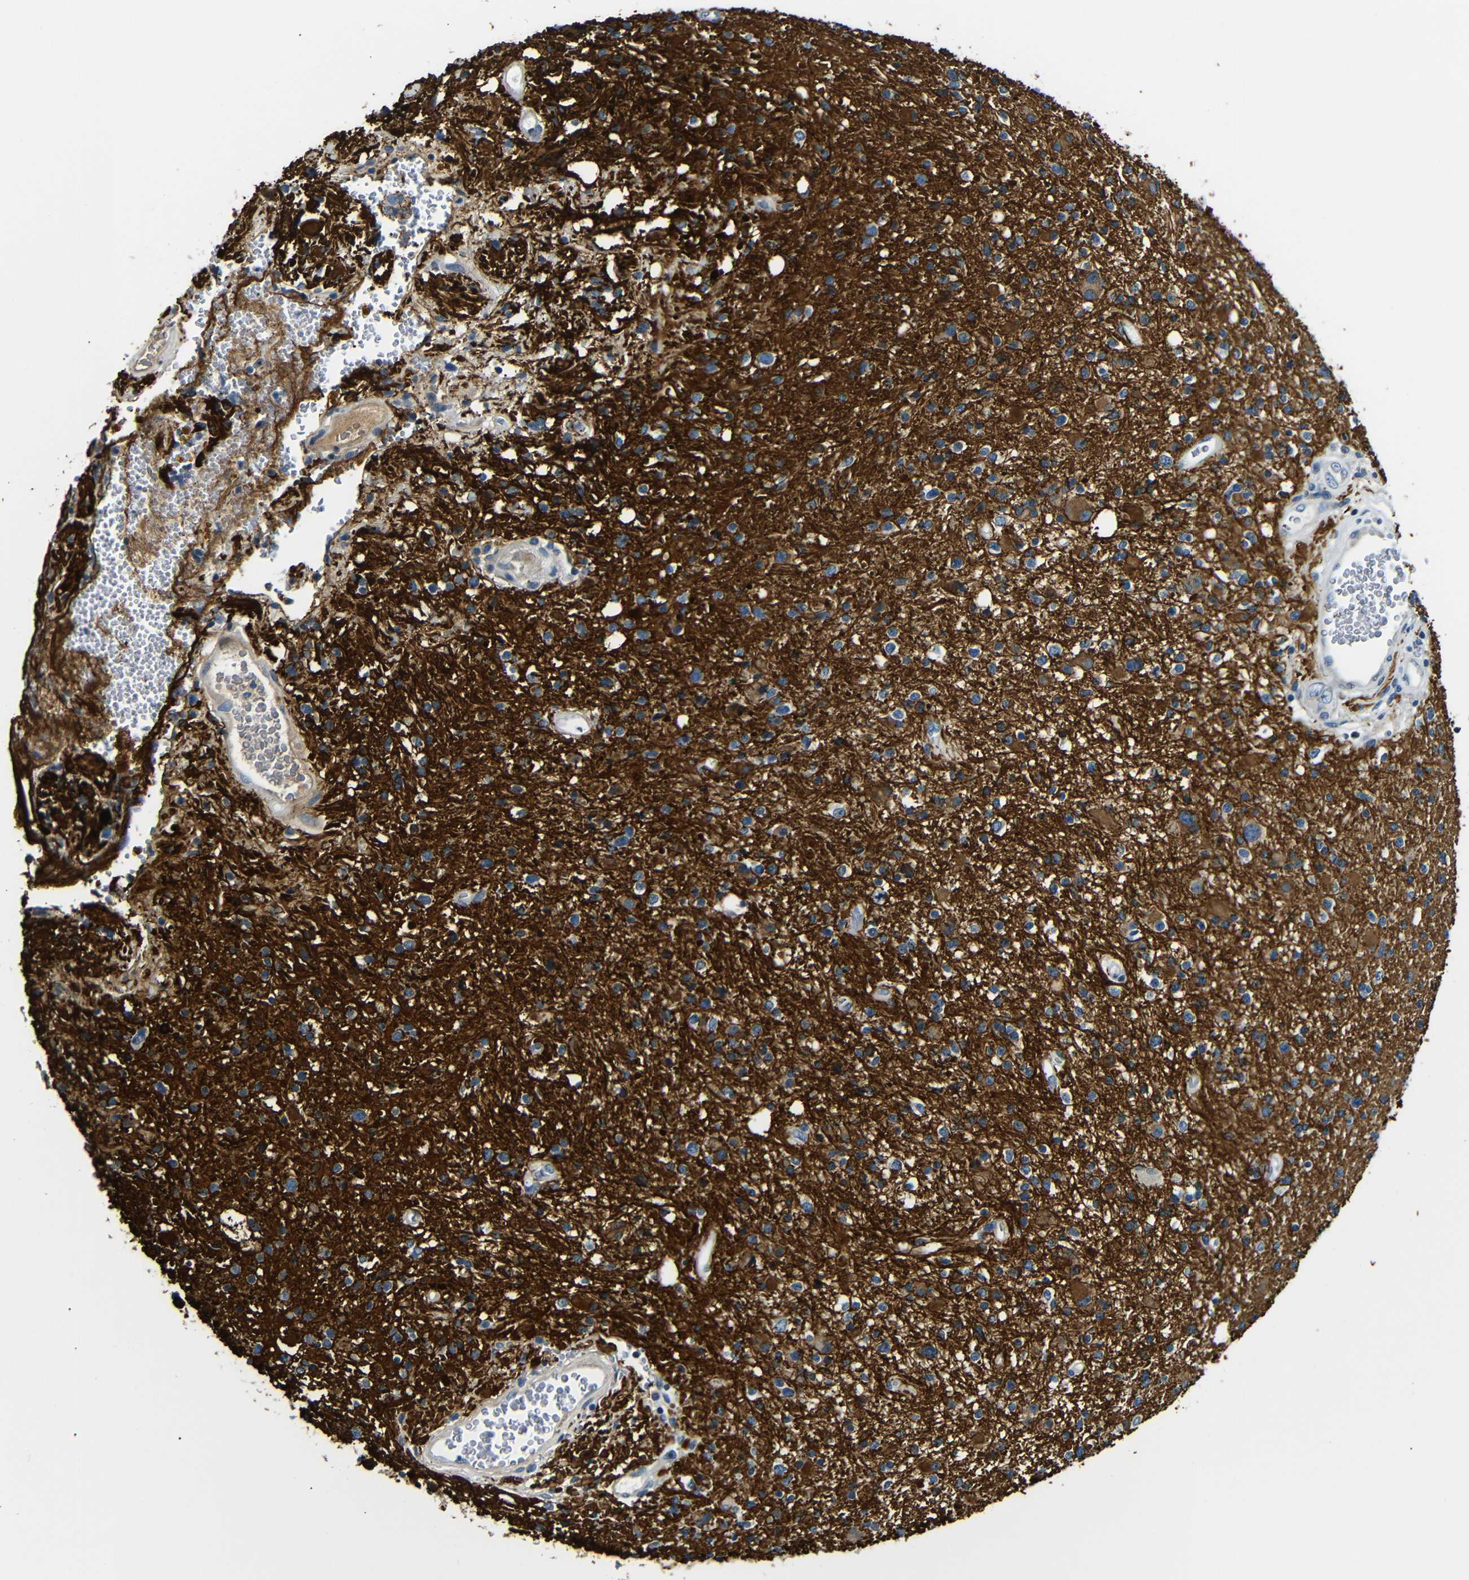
{"staining": {"intensity": "weak", "quantity": "<25%", "location": "cytoplasmic/membranous"}, "tissue": "glioma", "cell_type": "Tumor cells", "image_type": "cancer", "snomed": [{"axis": "morphology", "description": "Glioma, malignant, High grade"}, {"axis": "topography", "description": "Brain"}], "caption": "IHC of human glioma reveals no expression in tumor cells.", "gene": "TAFA1", "patient": {"sex": "male", "age": 33}}